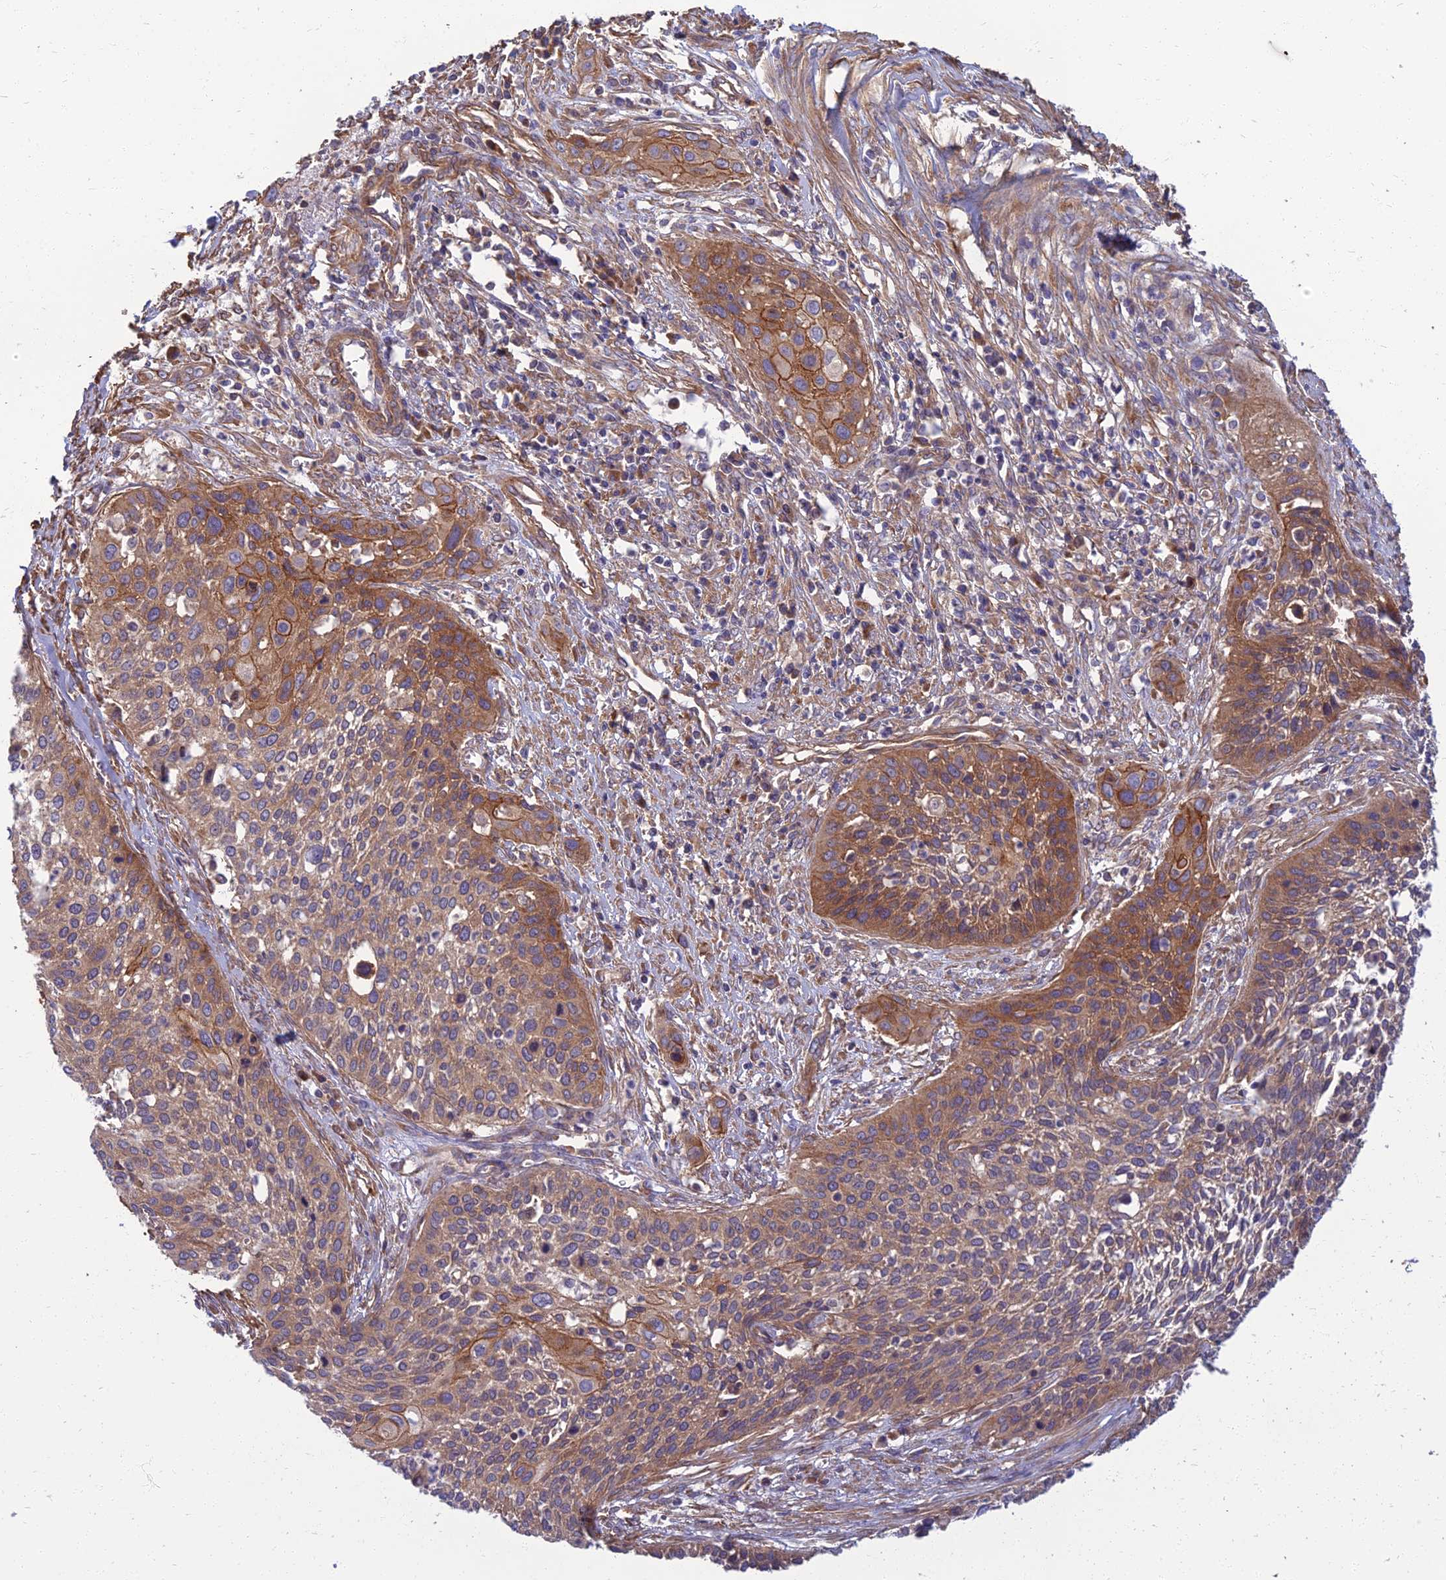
{"staining": {"intensity": "moderate", "quantity": ">75%", "location": "cytoplasmic/membranous"}, "tissue": "cervical cancer", "cell_type": "Tumor cells", "image_type": "cancer", "snomed": [{"axis": "morphology", "description": "Squamous cell carcinoma, NOS"}, {"axis": "topography", "description": "Cervix"}], "caption": "This is a histology image of immunohistochemistry (IHC) staining of cervical squamous cell carcinoma, which shows moderate expression in the cytoplasmic/membranous of tumor cells.", "gene": "WDR24", "patient": {"sex": "female", "age": 34}}